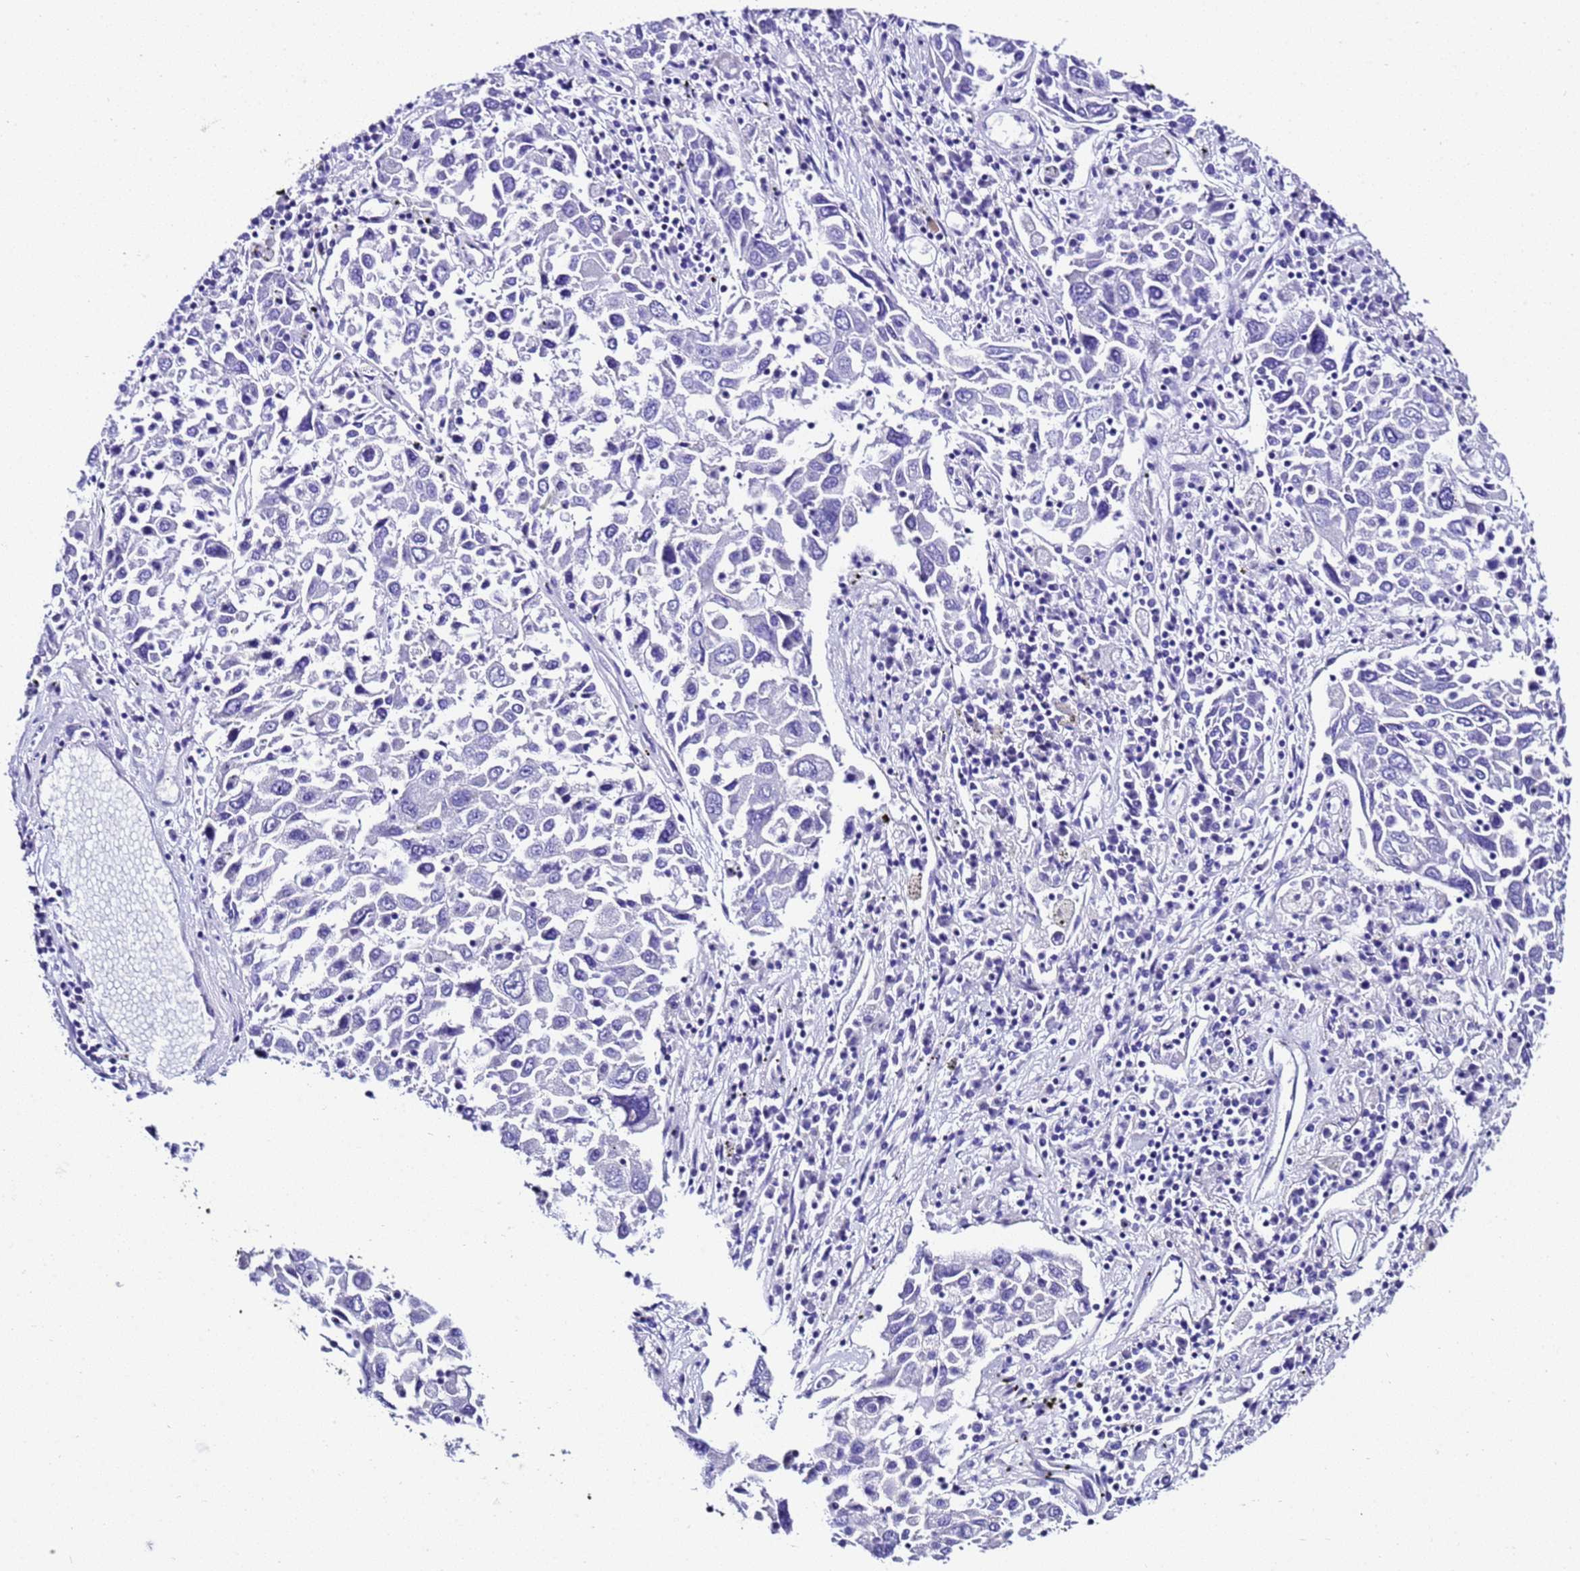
{"staining": {"intensity": "negative", "quantity": "none", "location": "none"}, "tissue": "lung cancer", "cell_type": "Tumor cells", "image_type": "cancer", "snomed": [{"axis": "morphology", "description": "Squamous cell carcinoma, NOS"}, {"axis": "topography", "description": "Lung"}], "caption": "This is an IHC micrograph of human squamous cell carcinoma (lung). There is no expression in tumor cells.", "gene": "ZNF417", "patient": {"sex": "male", "age": 65}}